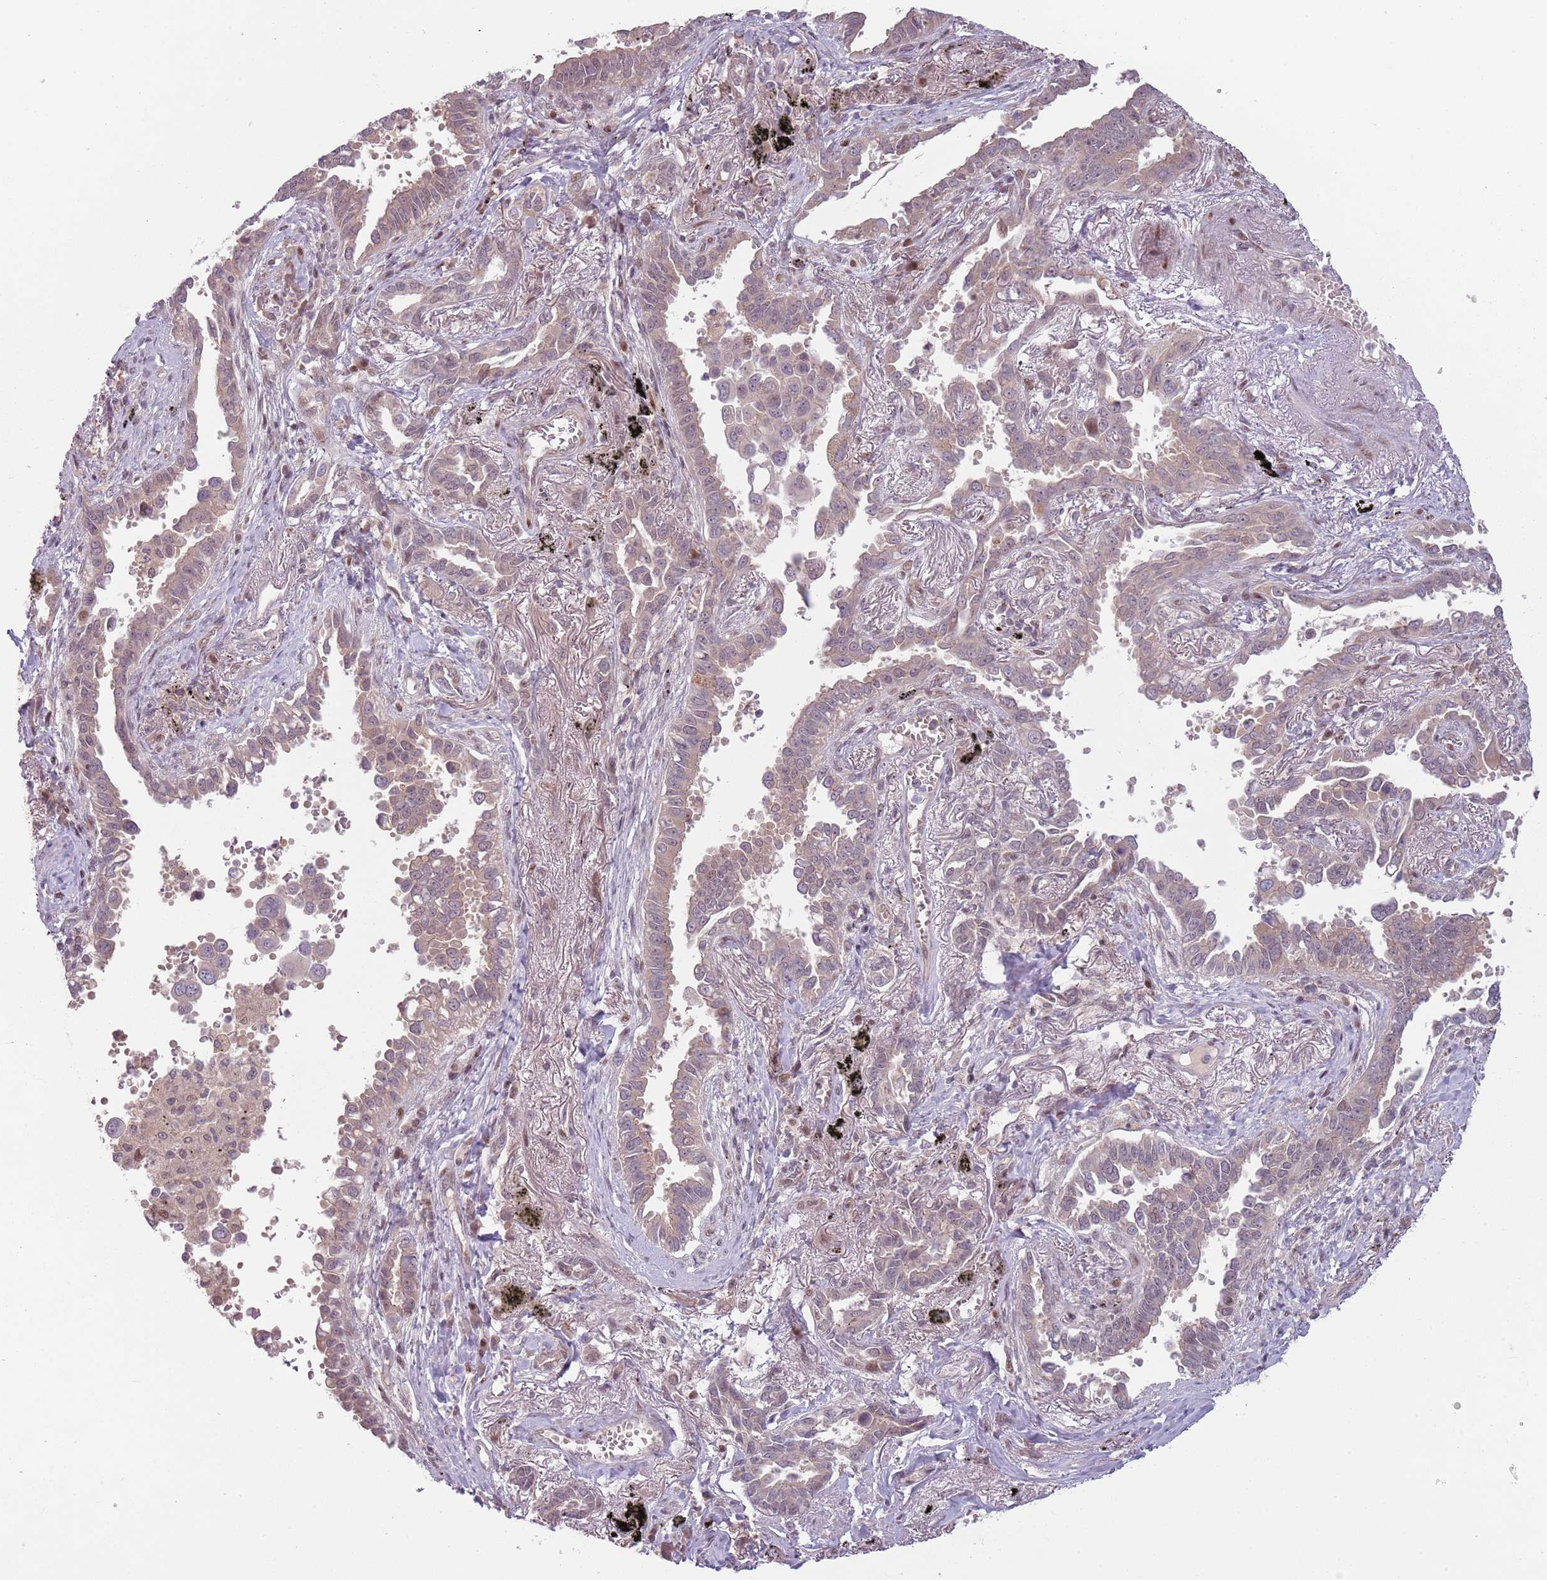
{"staining": {"intensity": "weak", "quantity": ">75%", "location": "cytoplasmic/membranous"}, "tissue": "lung cancer", "cell_type": "Tumor cells", "image_type": "cancer", "snomed": [{"axis": "morphology", "description": "Adenocarcinoma, NOS"}, {"axis": "topography", "description": "Lung"}], "caption": "Protein staining displays weak cytoplasmic/membranous staining in approximately >75% of tumor cells in lung adenocarcinoma.", "gene": "ADGRG1", "patient": {"sex": "male", "age": 67}}